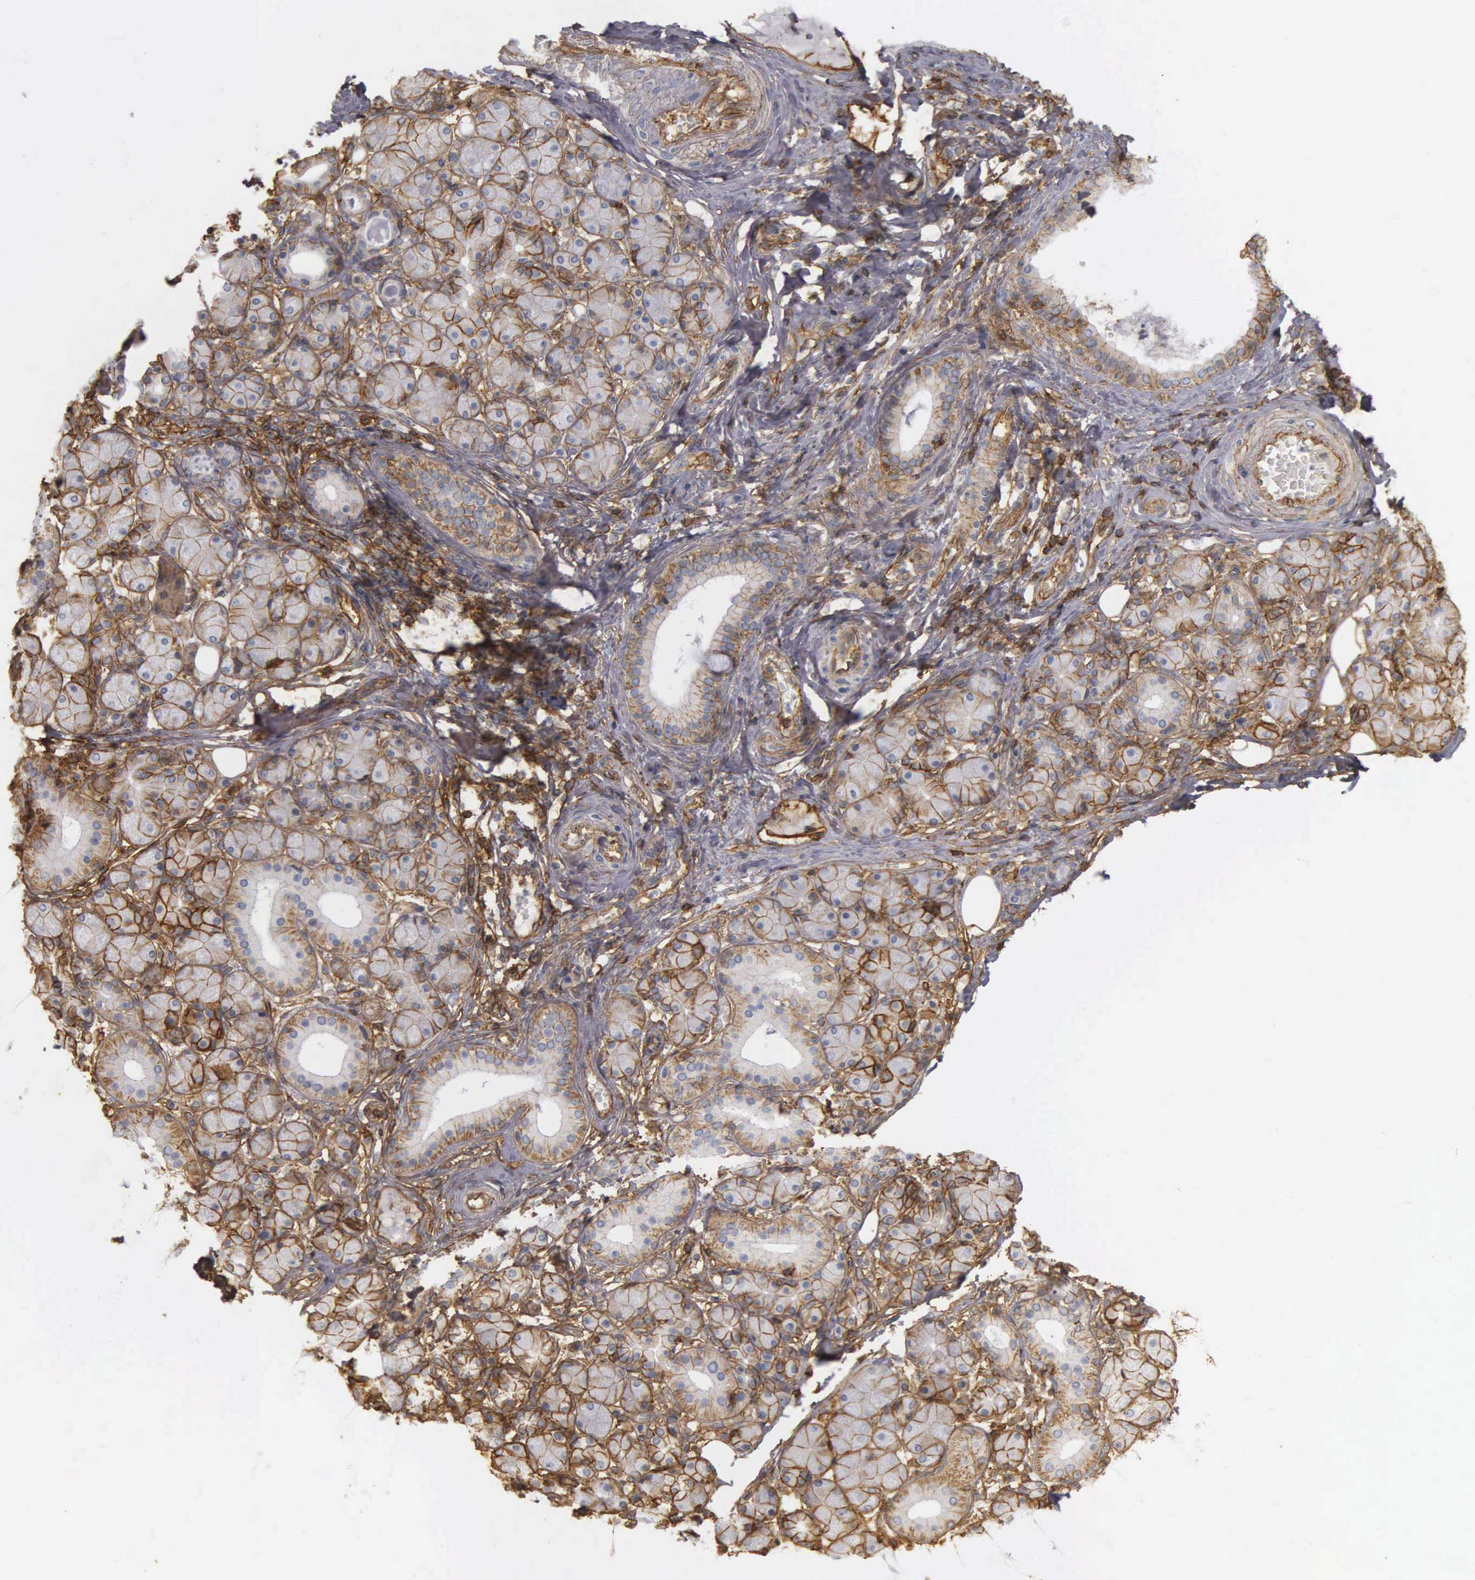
{"staining": {"intensity": "moderate", "quantity": ">75%", "location": "cytoplasmic/membranous"}, "tissue": "salivary gland", "cell_type": "Glandular cells", "image_type": "normal", "snomed": [{"axis": "morphology", "description": "Normal tissue, NOS"}, {"axis": "topography", "description": "Salivary gland"}, {"axis": "topography", "description": "Peripheral nerve tissue"}], "caption": "Immunohistochemical staining of normal human salivary gland displays >75% levels of moderate cytoplasmic/membranous protein expression in about >75% of glandular cells.", "gene": "CD99", "patient": {"sex": "male", "age": 62}}